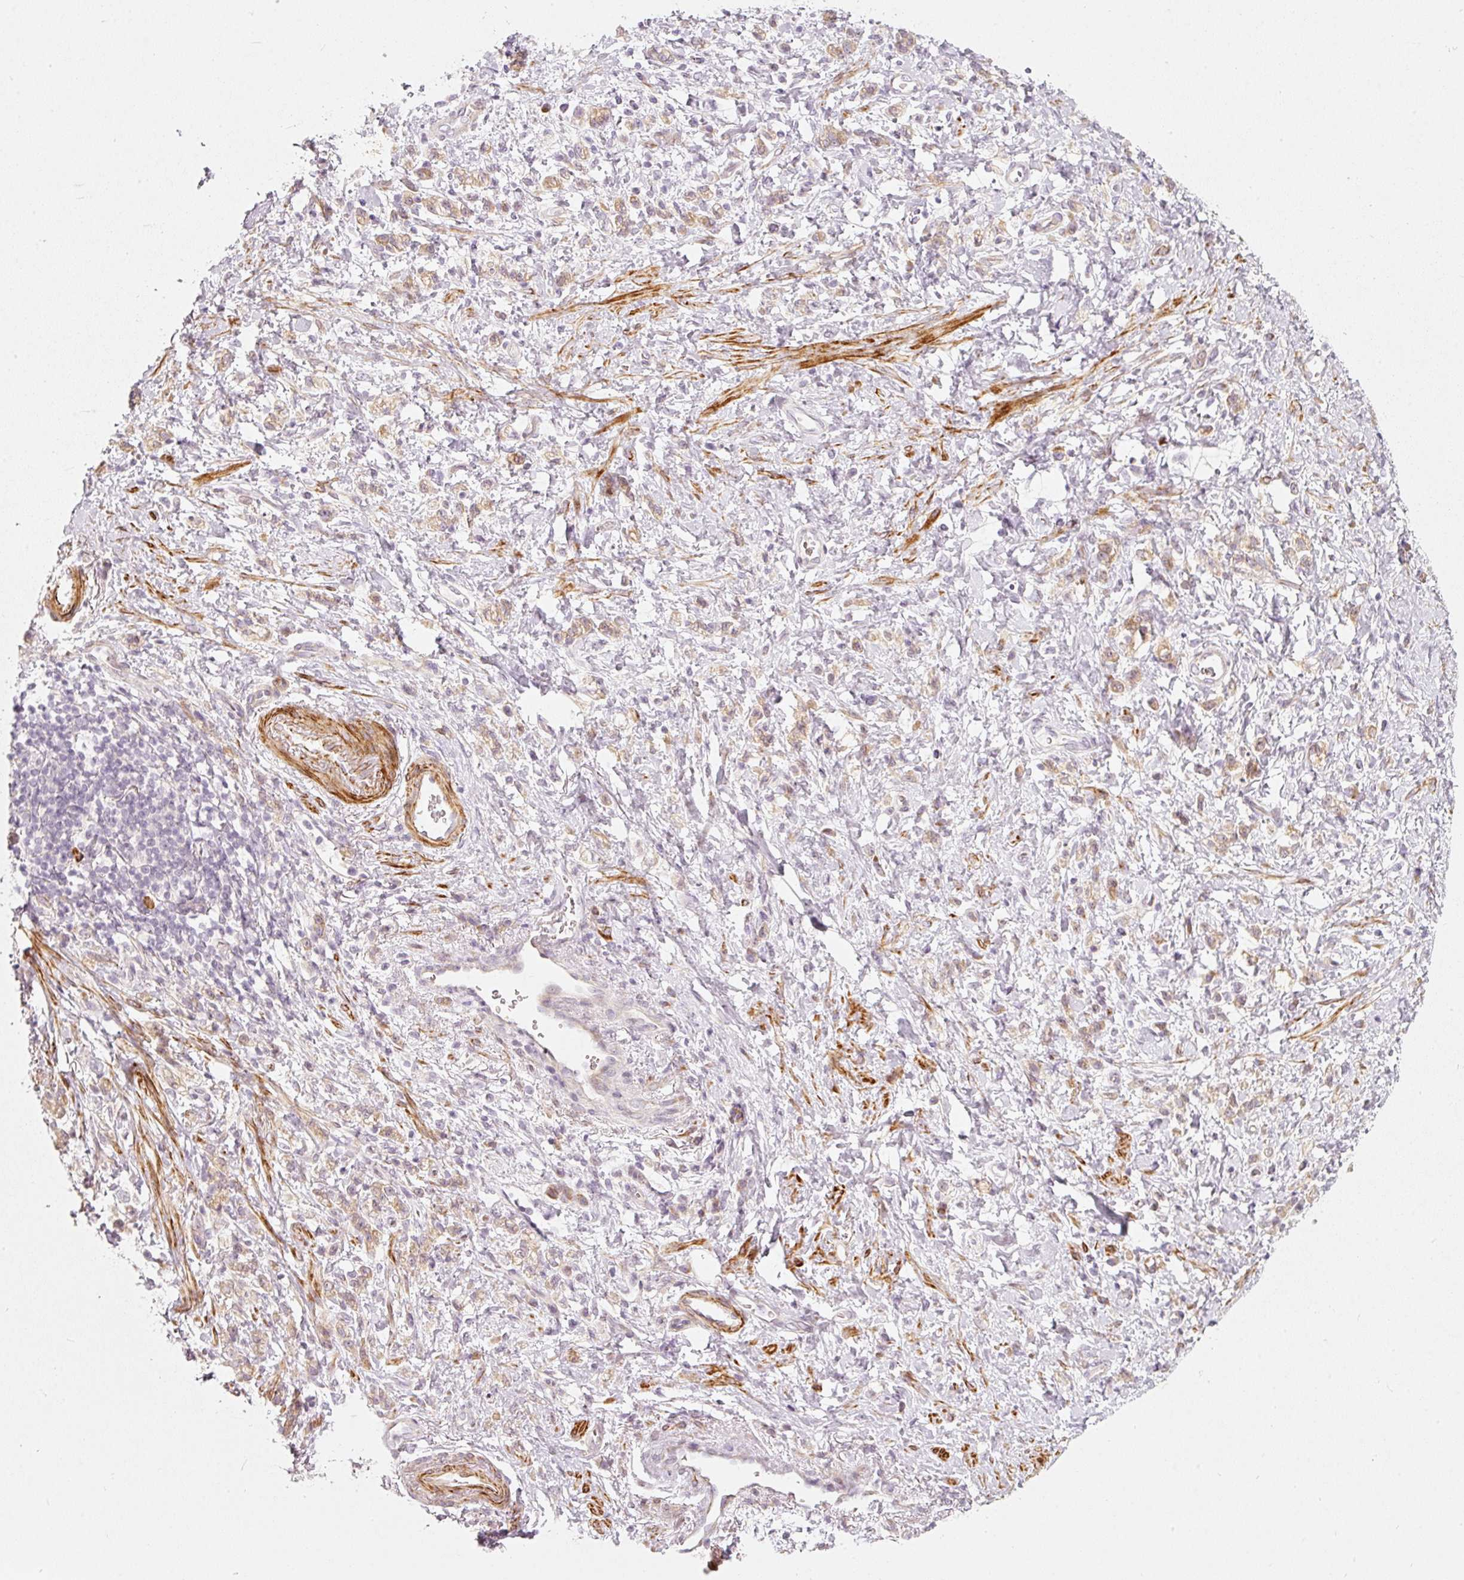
{"staining": {"intensity": "weak", "quantity": ">75%", "location": "cytoplasmic/membranous"}, "tissue": "stomach cancer", "cell_type": "Tumor cells", "image_type": "cancer", "snomed": [{"axis": "morphology", "description": "Adenocarcinoma, NOS"}, {"axis": "topography", "description": "Stomach"}], "caption": "Stomach cancer (adenocarcinoma) stained for a protein shows weak cytoplasmic/membranous positivity in tumor cells.", "gene": "KCNQ1", "patient": {"sex": "male", "age": 77}}